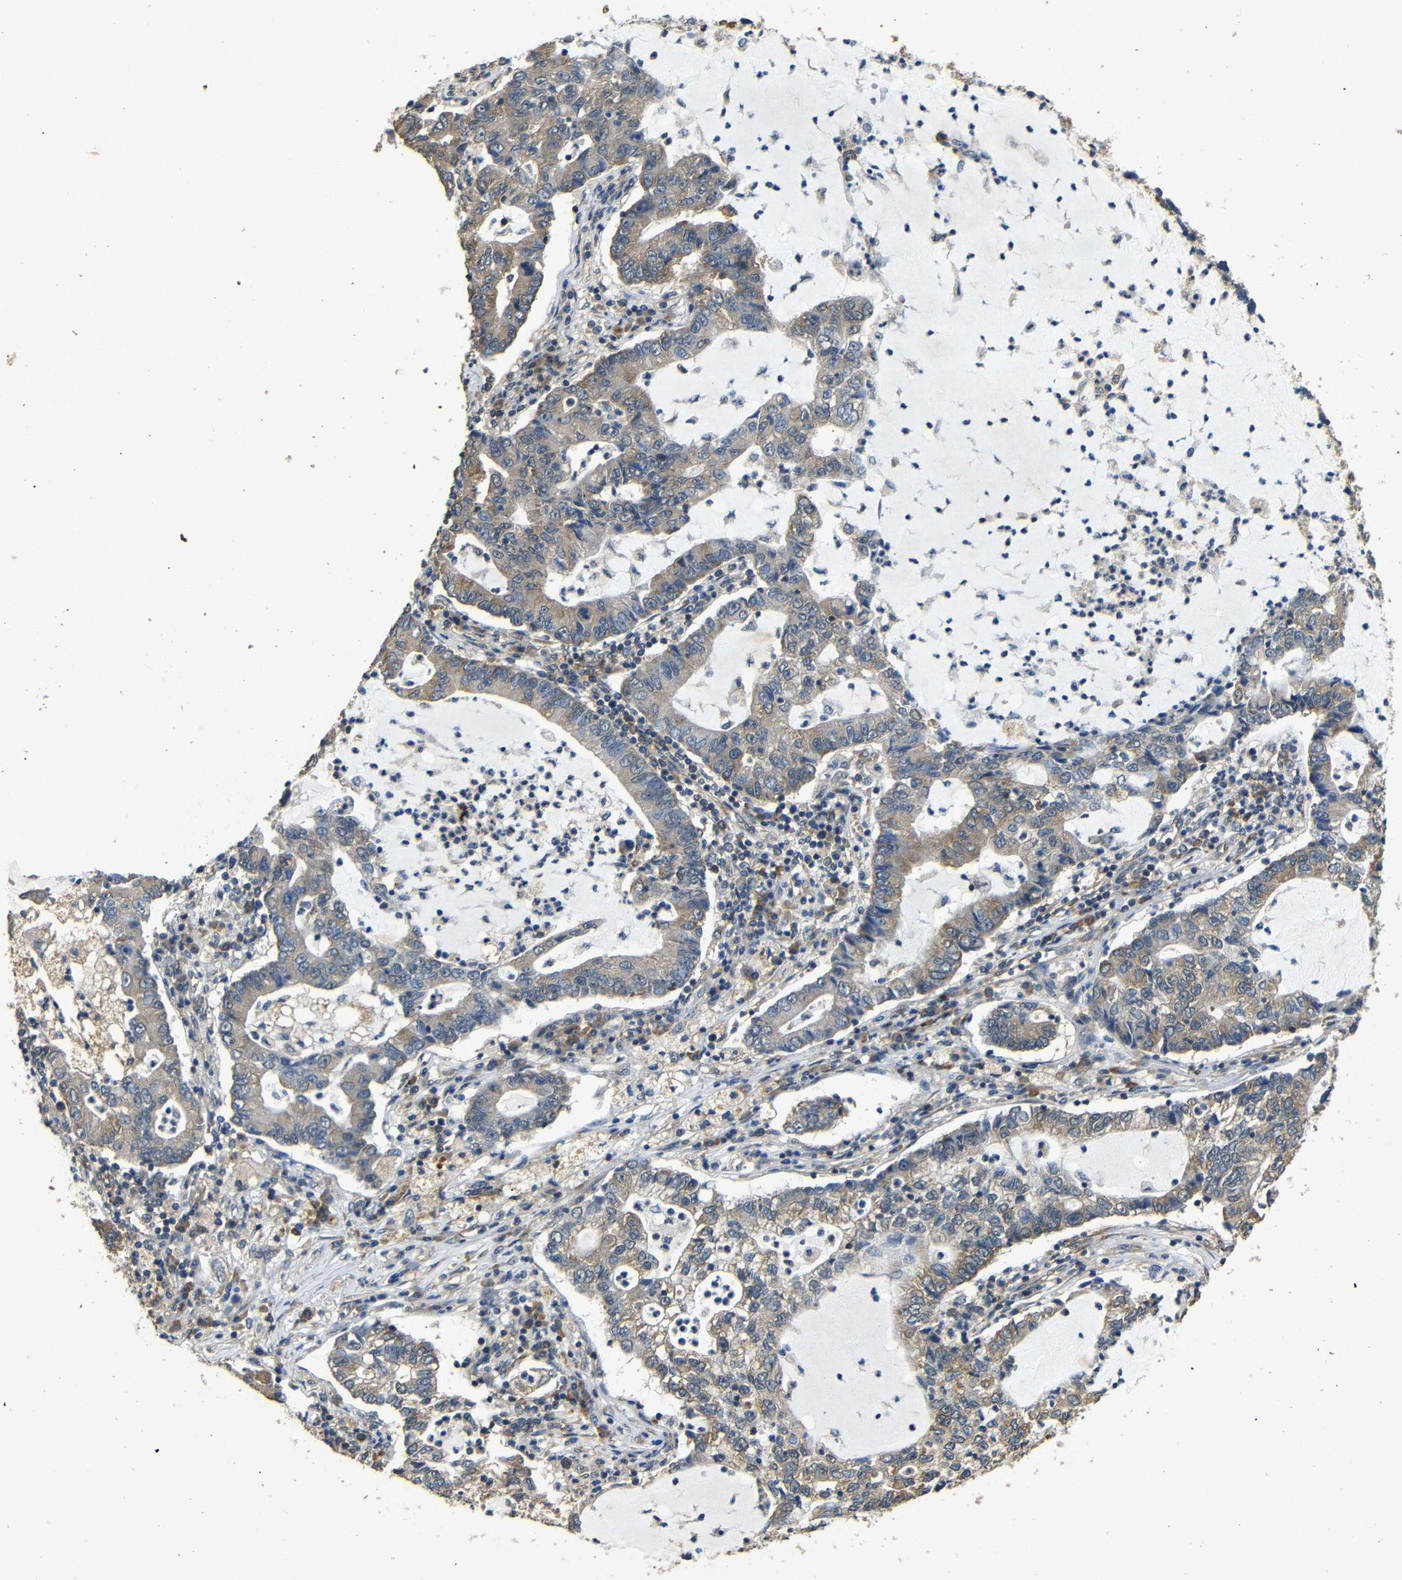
{"staining": {"intensity": "moderate", "quantity": "25%-75%", "location": "cytoplasmic/membranous"}, "tissue": "lung cancer", "cell_type": "Tumor cells", "image_type": "cancer", "snomed": [{"axis": "morphology", "description": "Adenocarcinoma, NOS"}, {"axis": "topography", "description": "Lung"}], "caption": "Lung cancer (adenocarcinoma) stained with a protein marker reveals moderate staining in tumor cells.", "gene": "BNIP3", "patient": {"sex": "female", "age": 51}}